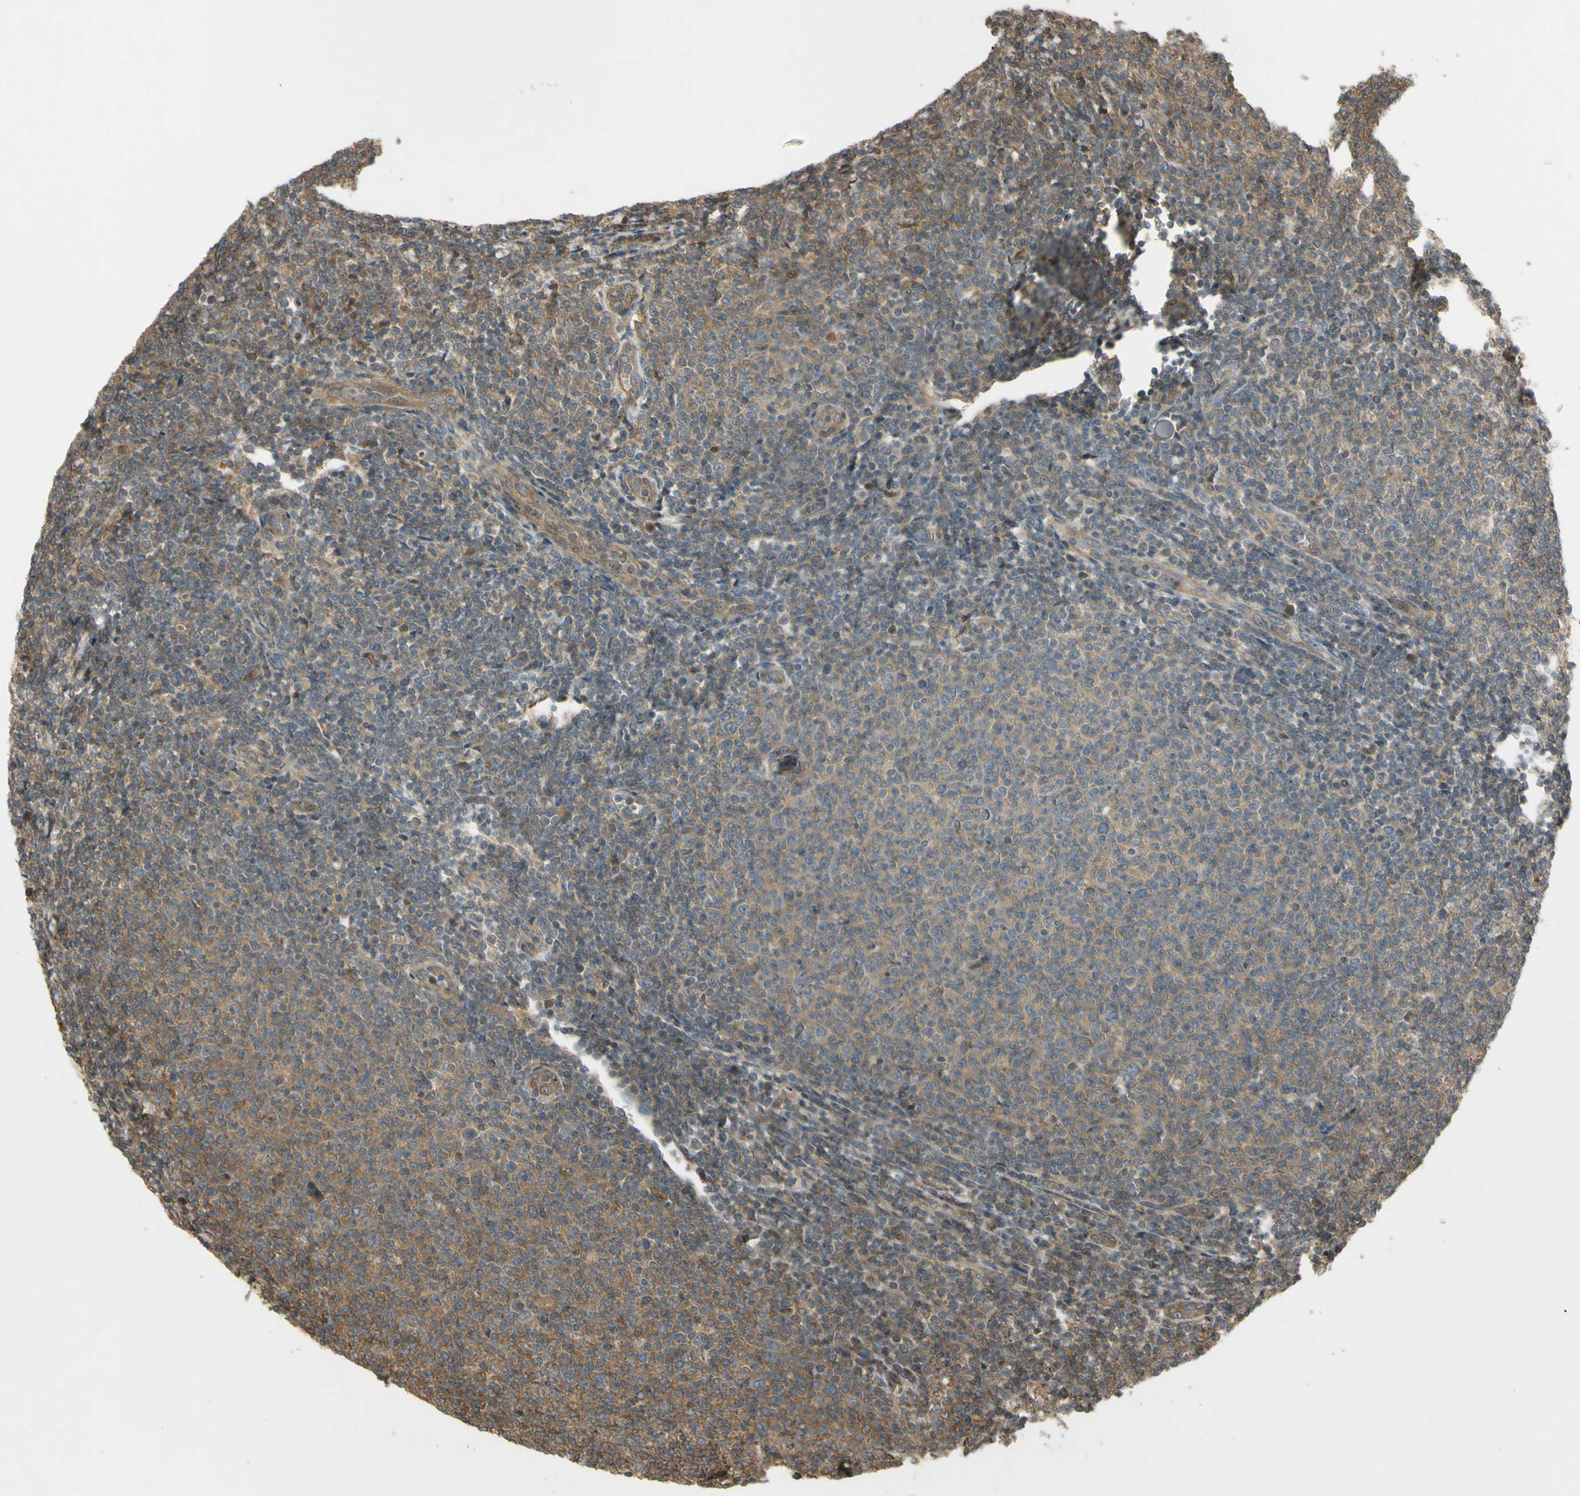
{"staining": {"intensity": "weak", "quantity": ">75%", "location": "cytoplasmic/membranous"}, "tissue": "lymphoma", "cell_type": "Tumor cells", "image_type": "cancer", "snomed": [{"axis": "morphology", "description": "Malignant lymphoma, non-Hodgkin's type, Low grade"}, {"axis": "topography", "description": "Lymph node"}], "caption": "Weak cytoplasmic/membranous positivity is seen in about >75% of tumor cells in malignant lymphoma, non-Hodgkin's type (low-grade). The staining was performed using DAB (3,3'-diaminobenzidine) to visualize the protein expression in brown, while the nuclei were stained in blue with hematoxylin (Magnification: 20x).", "gene": "FLII", "patient": {"sex": "male", "age": 66}}